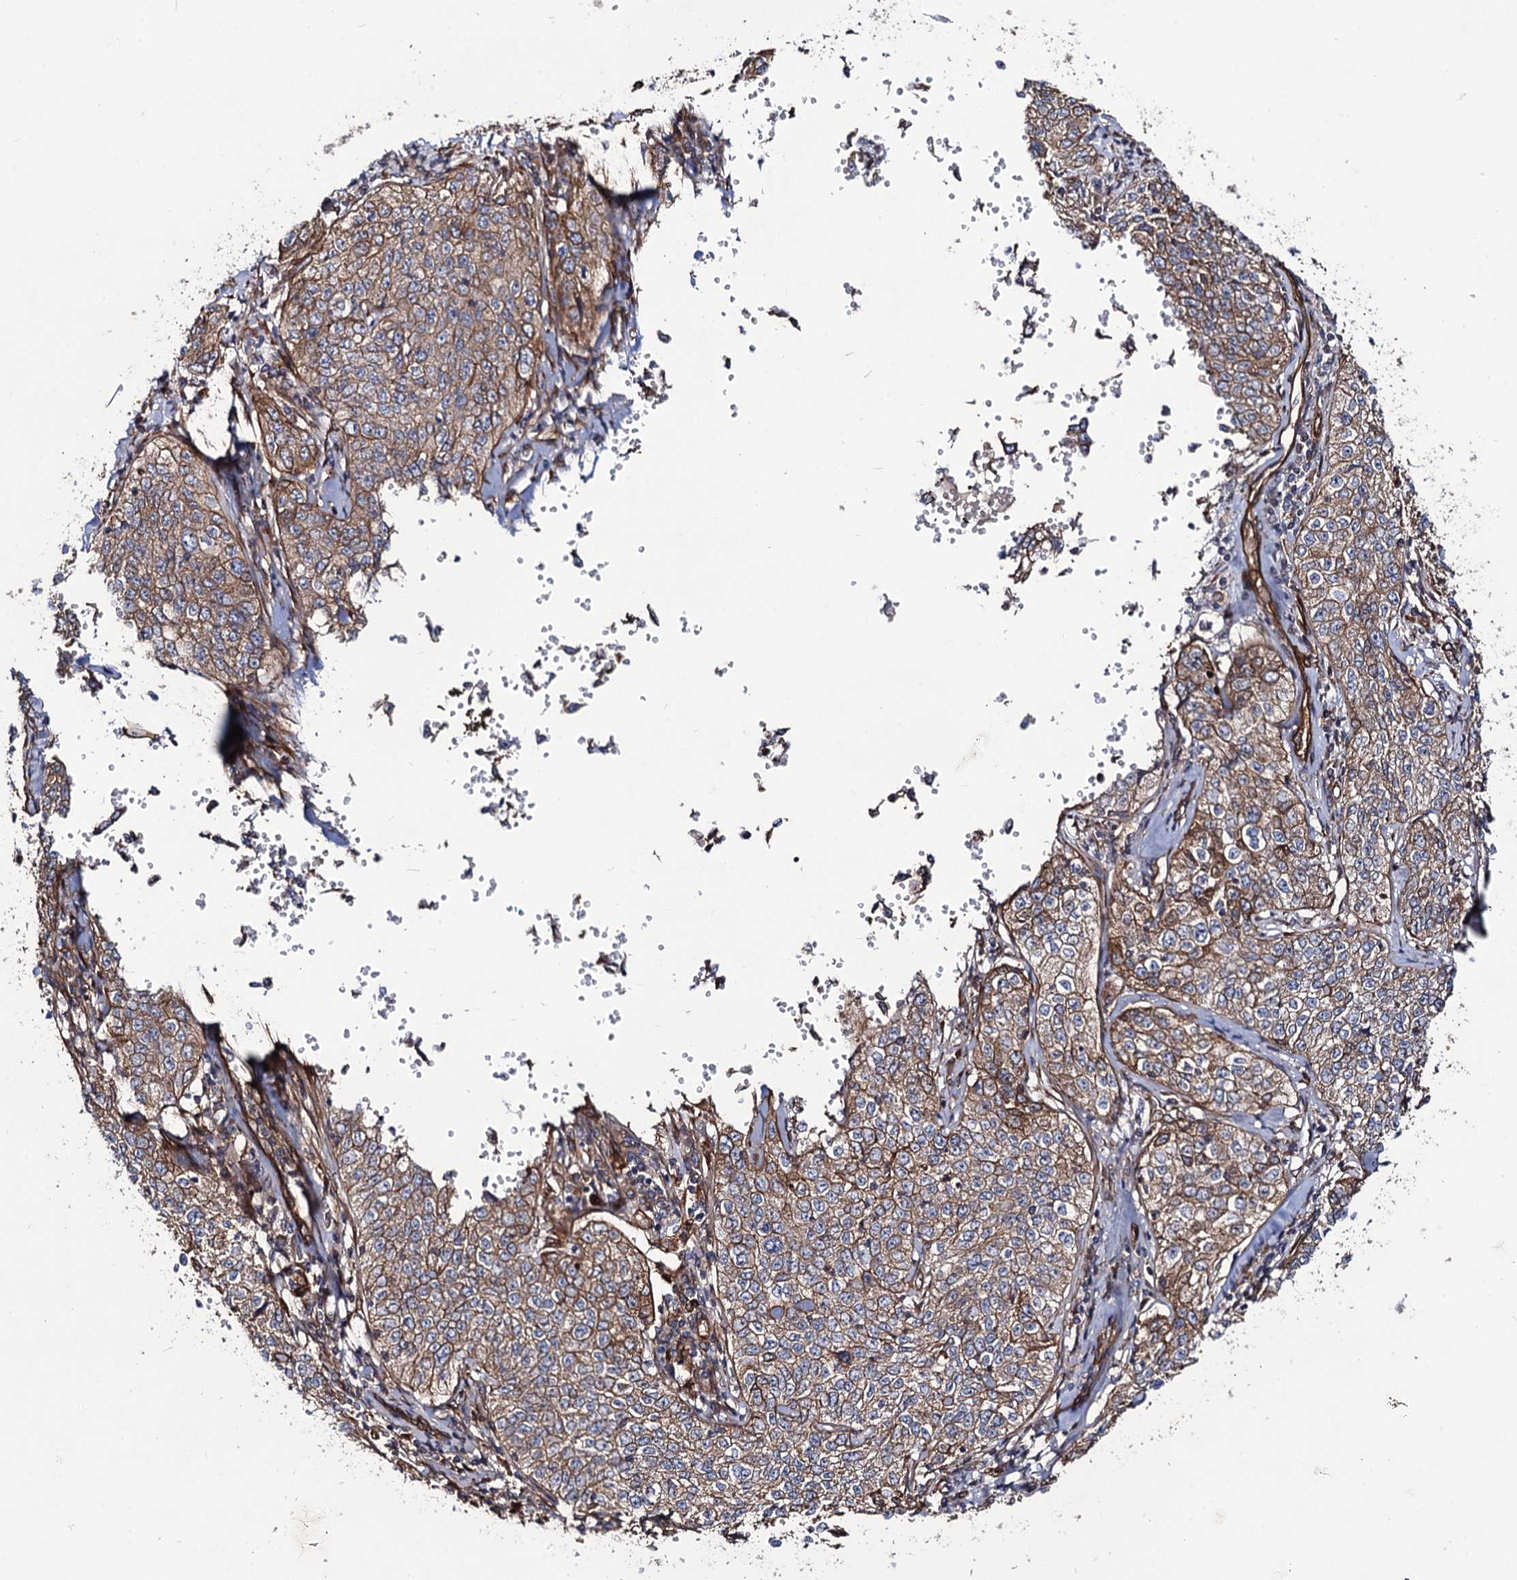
{"staining": {"intensity": "moderate", "quantity": ">75%", "location": "cytoplasmic/membranous"}, "tissue": "cervical cancer", "cell_type": "Tumor cells", "image_type": "cancer", "snomed": [{"axis": "morphology", "description": "Squamous cell carcinoma, NOS"}, {"axis": "topography", "description": "Cervix"}], "caption": "Immunohistochemical staining of human cervical squamous cell carcinoma exhibits medium levels of moderate cytoplasmic/membranous protein positivity in about >75% of tumor cells. (brown staining indicates protein expression, while blue staining denotes nuclei).", "gene": "CIP2A", "patient": {"sex": "female", "age": 35}}